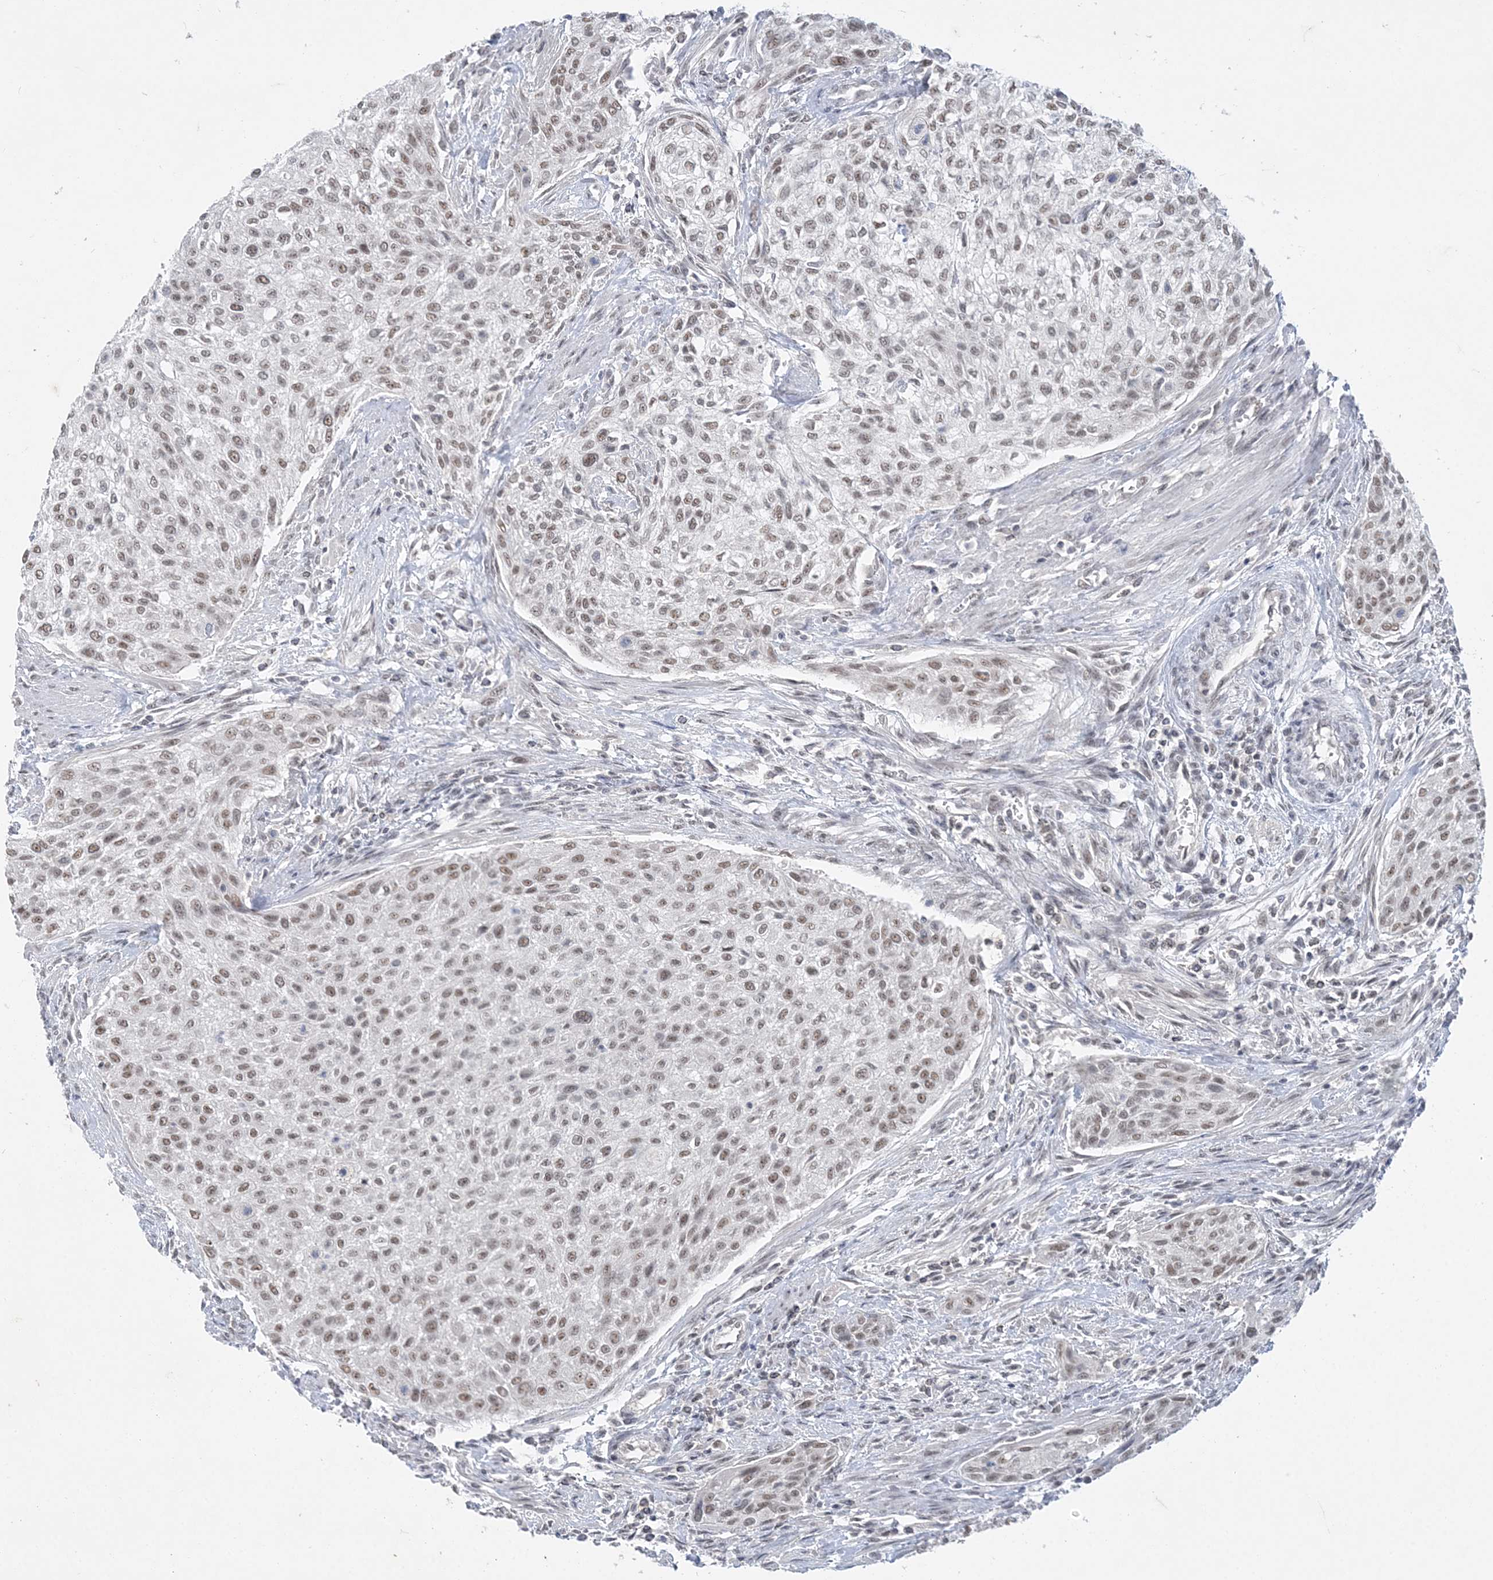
{"staining": {"intensity": "moderate", "quantity": ">75%", "location": "nuclear"}, "tissue": "urothelial cancer", "cell_type": "Tumor cells", "image_type": "cancer", "snomed": [{"axis": "morphology", "description": "Urothelial carcinoma, High grade"}, {"axis": "topography", "description": "Urinary bladder"}], "caption": "Urothelial cancer stained for a protein (brown) reveals moderate nuclear positive staining in approximately >75% of tumor cells.", "gene": "KMT2D", "patient": {"sex": "male", "age": 35}}